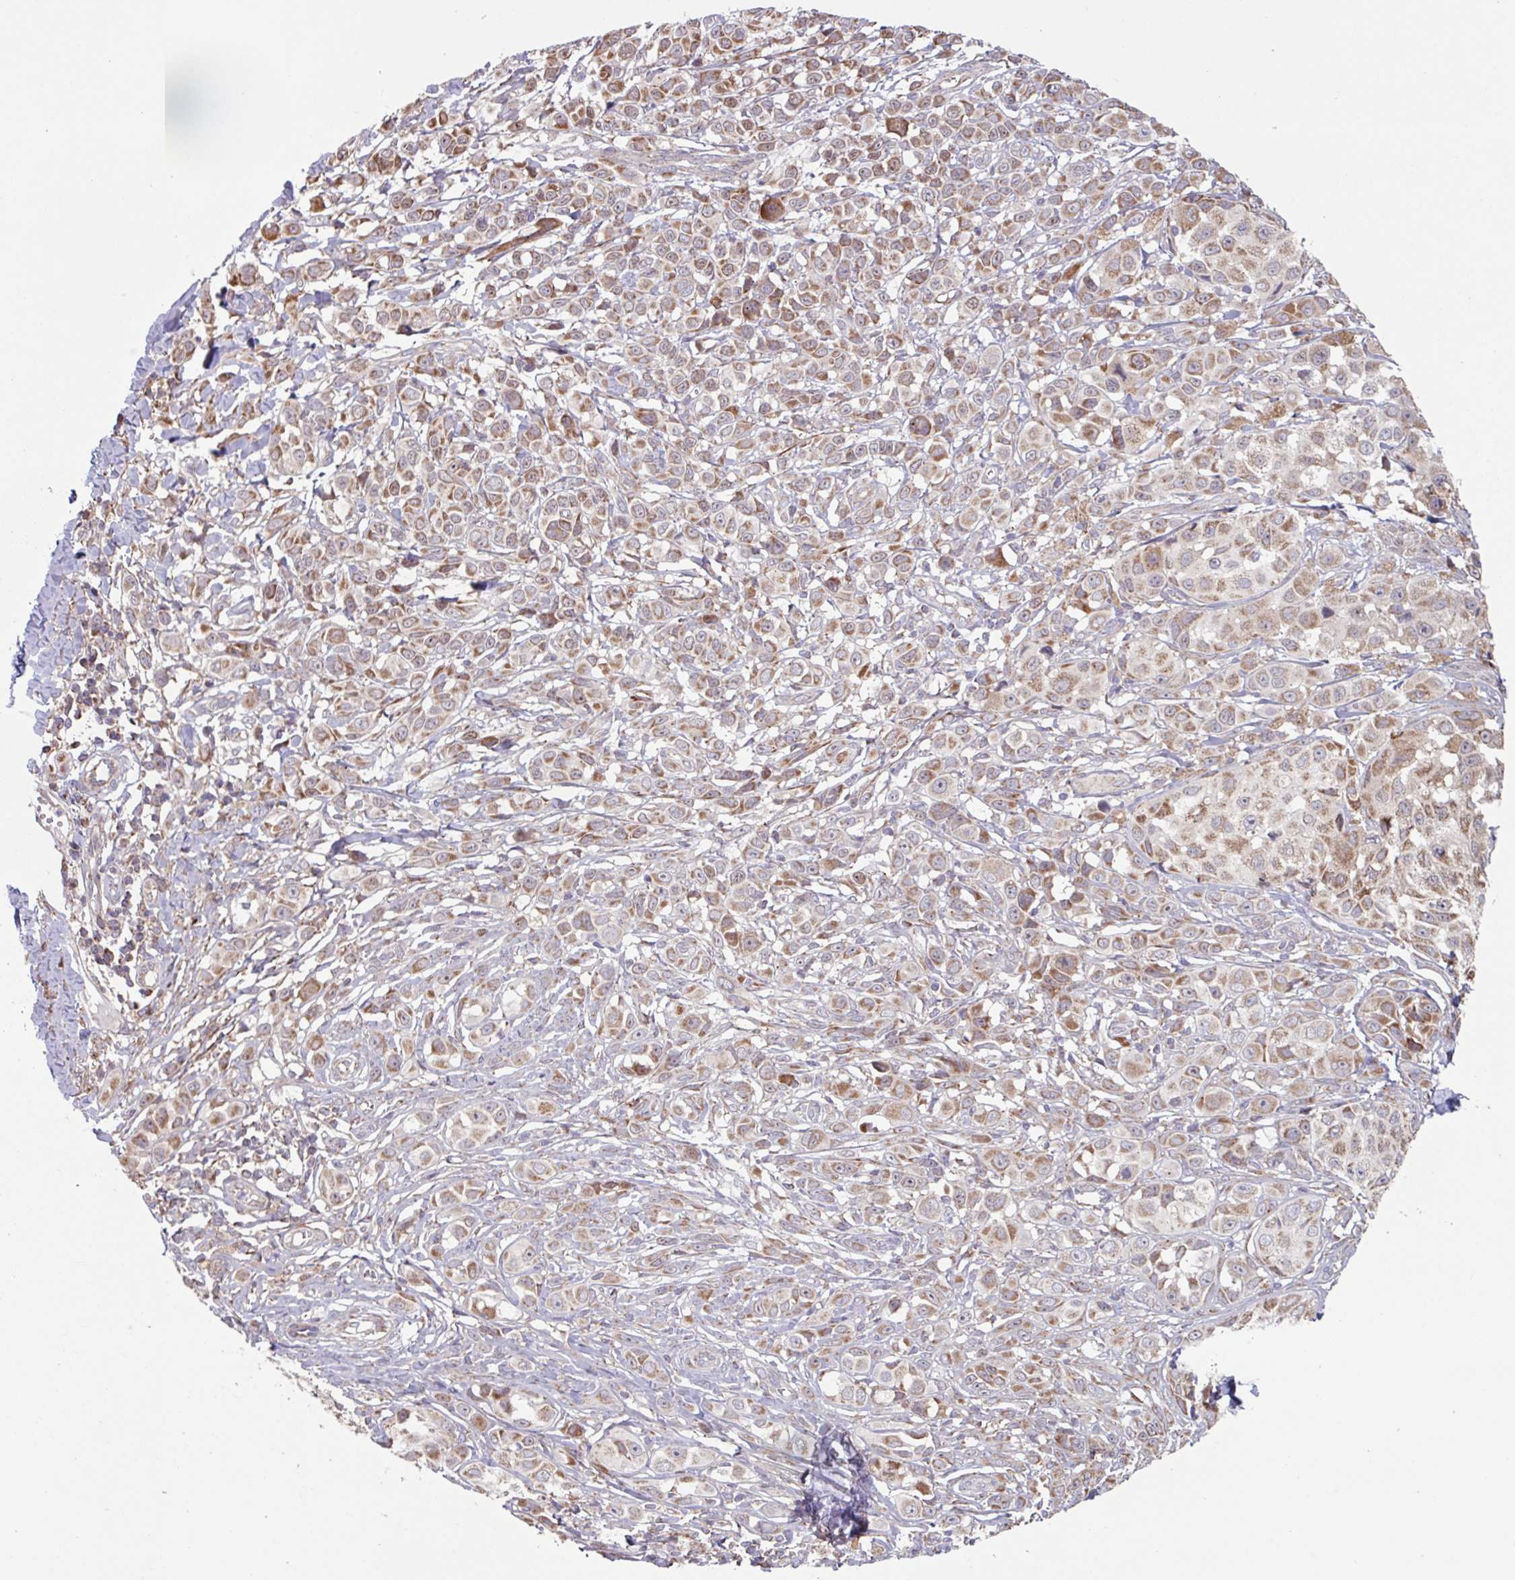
{"staining": {"intensity": "moderate", "quantity": ">75%", "location": "cytoplasmic/membranous"}, "tissue": "melanoma", "cell_type": "Tumor cells", "image_type": "cancer", "snomed": [{"axis": "morphology", "description": "Malignant melanoma, NOS"}, {"axis": "topography", "description": "Skin"}], "caption": "A medium amount of moderate cytoplasmic/membranous staining is appreciated in approximately >75% of tumor cells in malignant melanoma tissue. The staining was performed using DAB, with brown indicating positive protein expression. Nuclei are stained blue with hematoxylin.", "gene": "COX7C", "patient": {"sex": "male", "age": 39}}